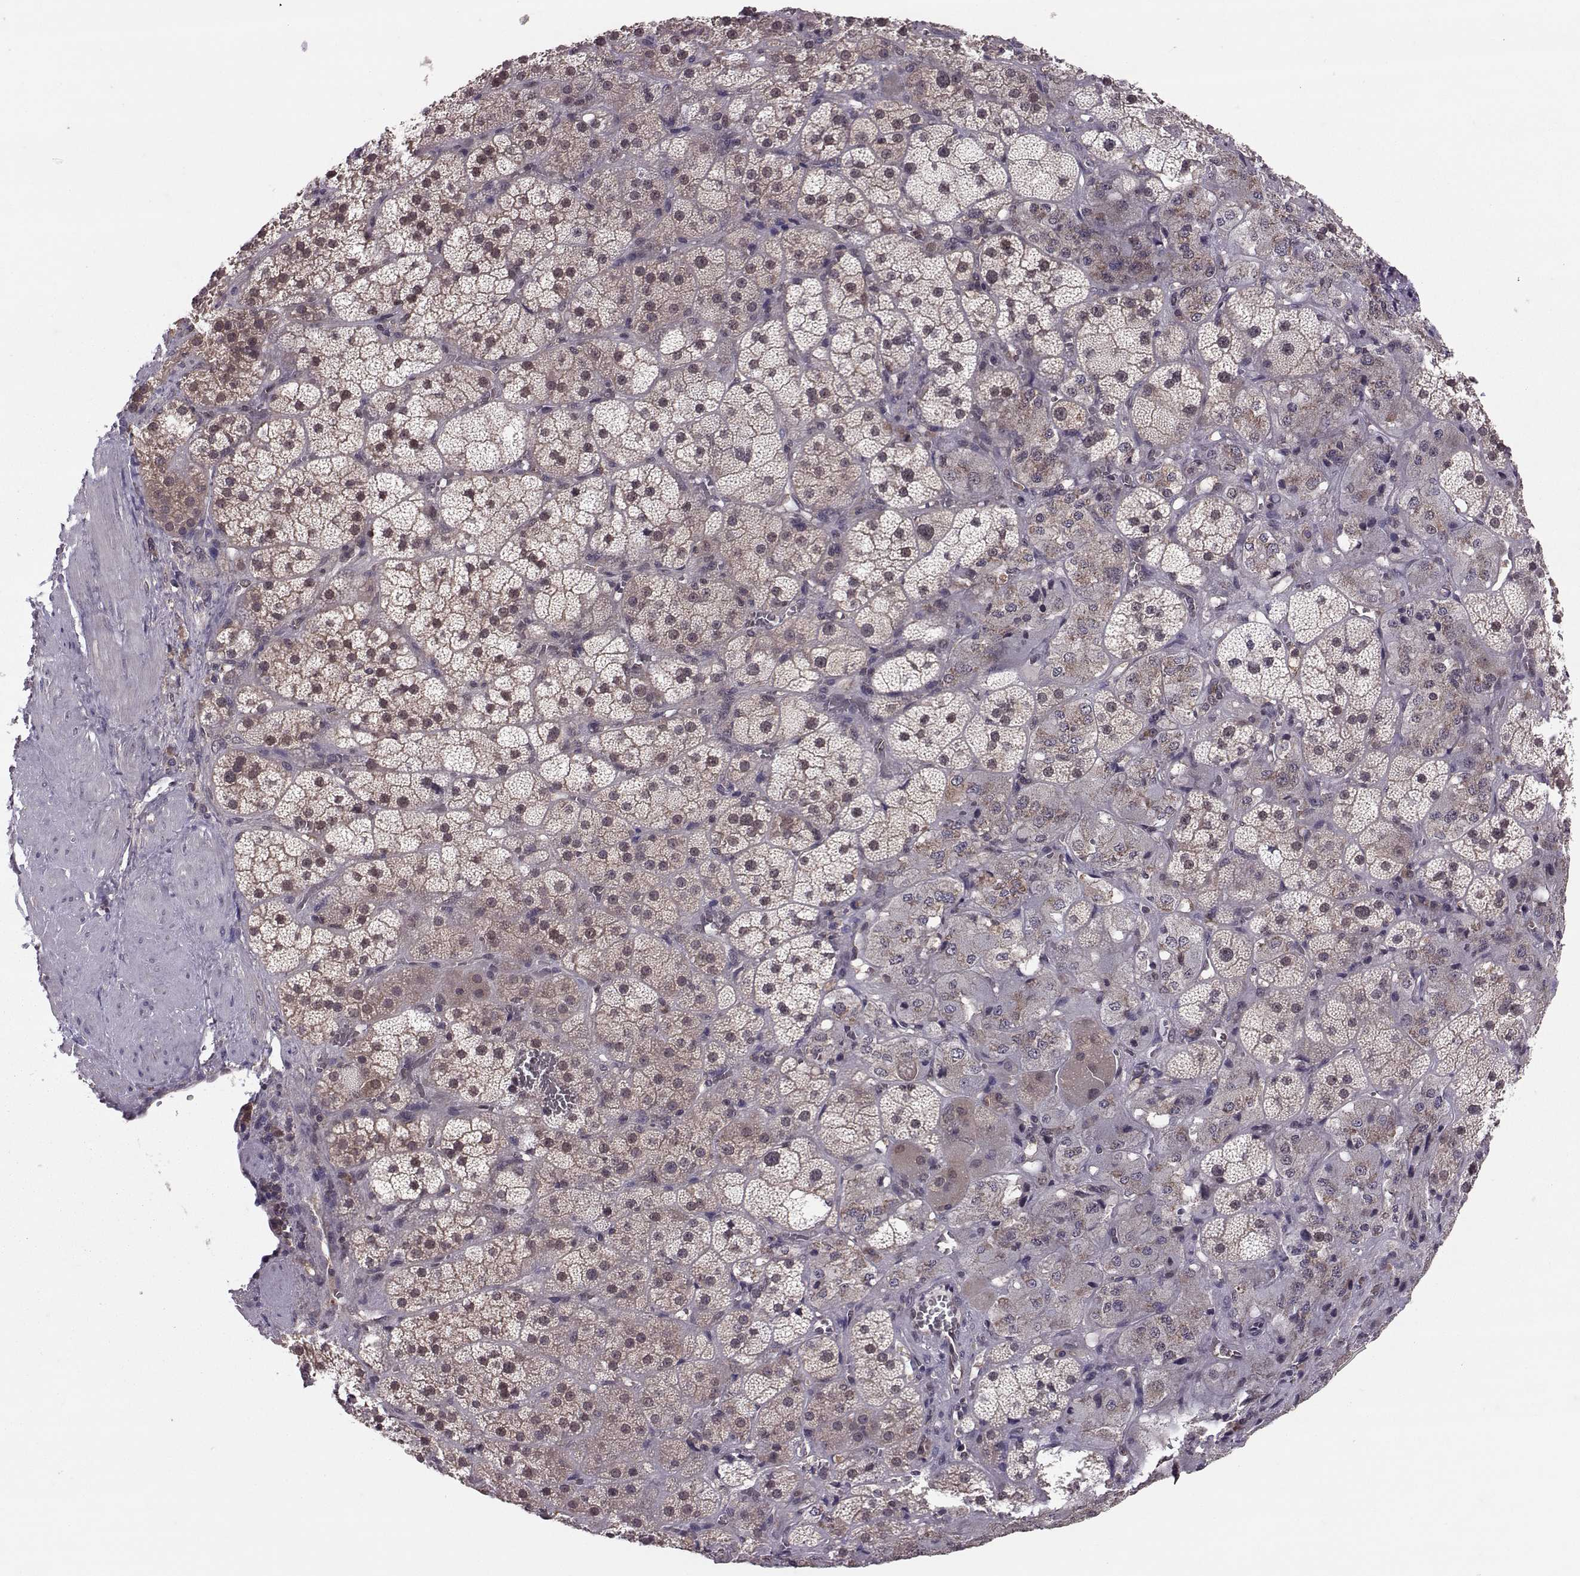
{"staining": {"intensity": "weak", "quantity": "25%-75%", "location": "cytoplasmic/membranous"}, "tissue": "adrenal gland", "cell_type": "Glandular cells", "image_type": "normal", "snomed": [{"axis": "morphology", "description": "Normal tissue, NOS"}, {"axis": "topography", "description": "Adrenal gland"}], "caption": "Immunohistochemistry image of normal adrenal gland stained for a protein (brown), which demonstrates low levels of weak cytoplasmic/membranous expression in about 25%-75% of glandular cells.", "gene": "PPP2R2A", "patient": {"sex": "male", "age": 57}}